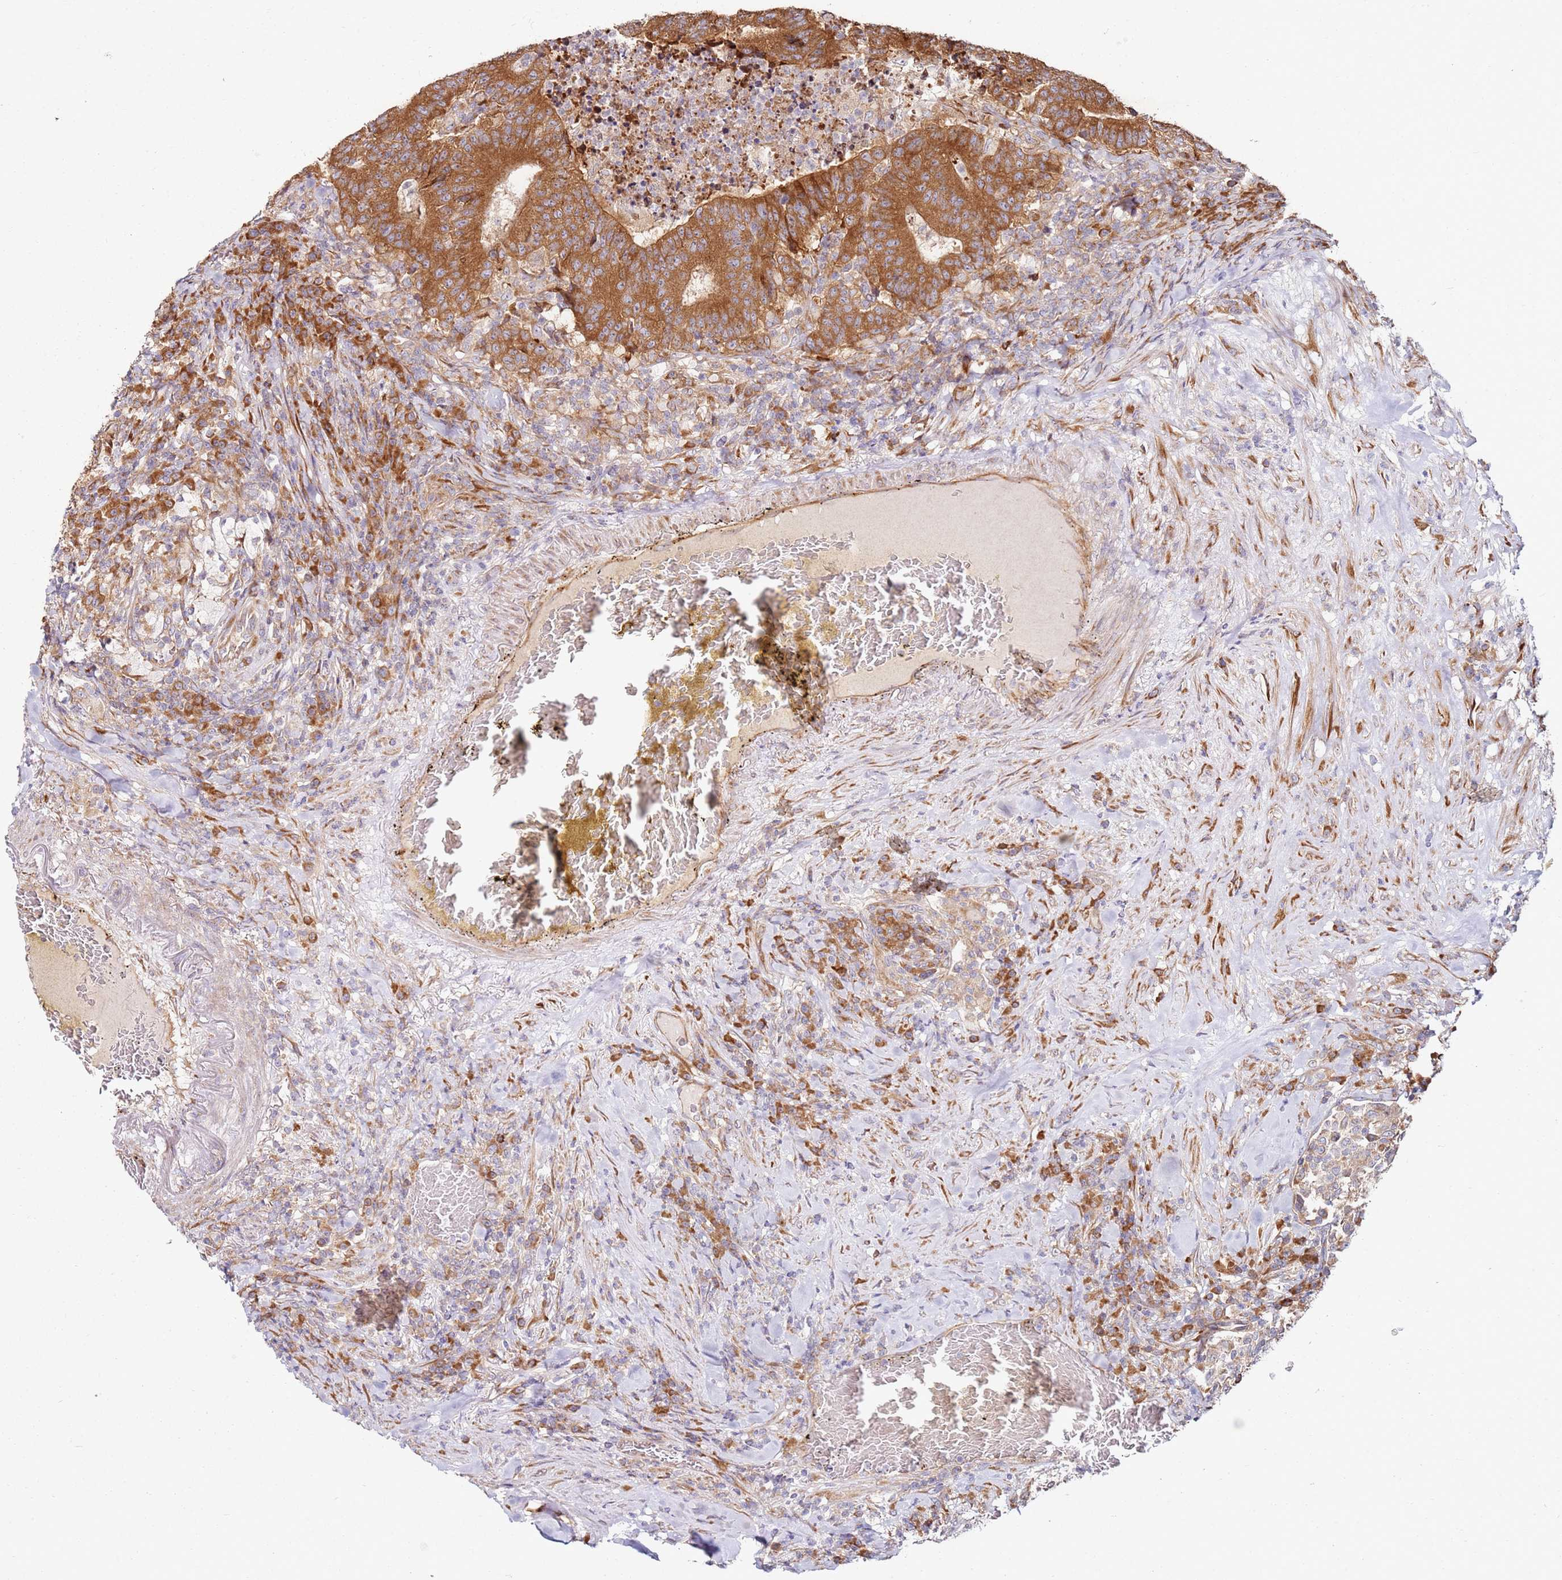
{"staining": {"intensity": "moderate", "quantity": ">75%", "location": "cytoplasmic/membranous"}, "tissue": "colorectal cancer", "cell_type": "Tumor cells", "image_type": "cancer", "snomed": [{"axis": "morphology", "description": "Adenocarcinoma, NOS"}, {"axis": "topography", "description": "Colon"}], "caption": "The image displays a brown stain indicating the presence of a protein in the cytoplasmic/membranous of tumor cells in colorectal cancer. (DAB (3,3'-diaminobenzidine) IHC with brightfield microscopy, high magnification).", "gene": "RPS3A", "patient": {"sex": "female", "age": 75}}